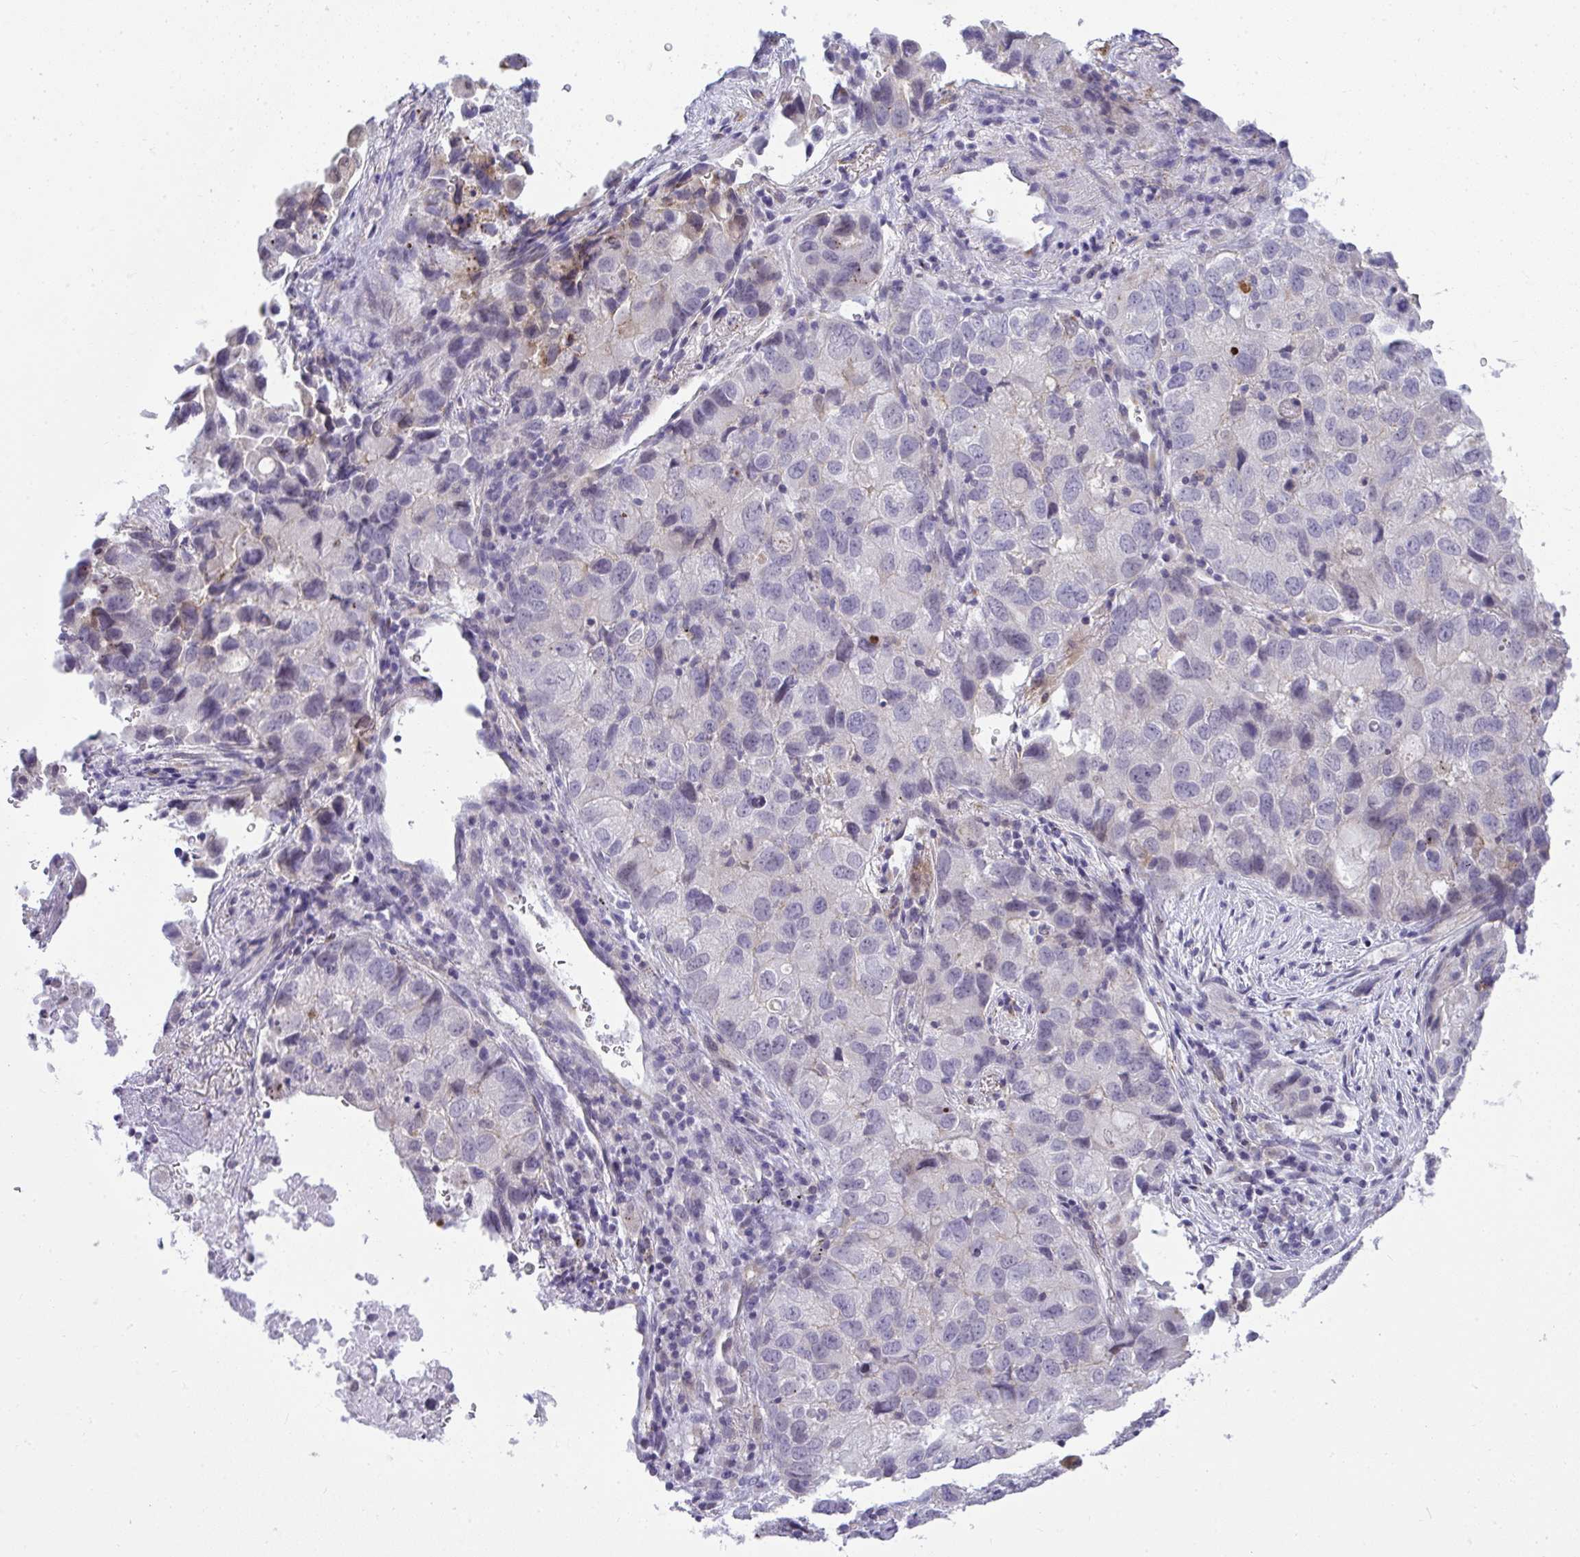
{"staining": {"intensity": "negative", "quantity": "none", "location": "none"}, "tissue": "lung cancer", "cell_type": "Tumor cells", "image_type": "cancer", "snomed": [{"axis": "morphology", "description": "Normal morphology"}, {"axis": "morphology", "description": "Adenocarcinoma, NOS"}, {"axis": "topography", "description": "Lymph node"}, {"axis": "topography", "description": "Lung"}], "caption": "IHC of lung adenocarcinoma exhibits no expression in tumor cells. Brightfield microscopy of immunohistochemistry (IHC) stained with DAB (brown) and hematoxylin (blue), captured at high magnification.", "gene": "VPS4B", "patient": {"sex": "female", "age": 51}}